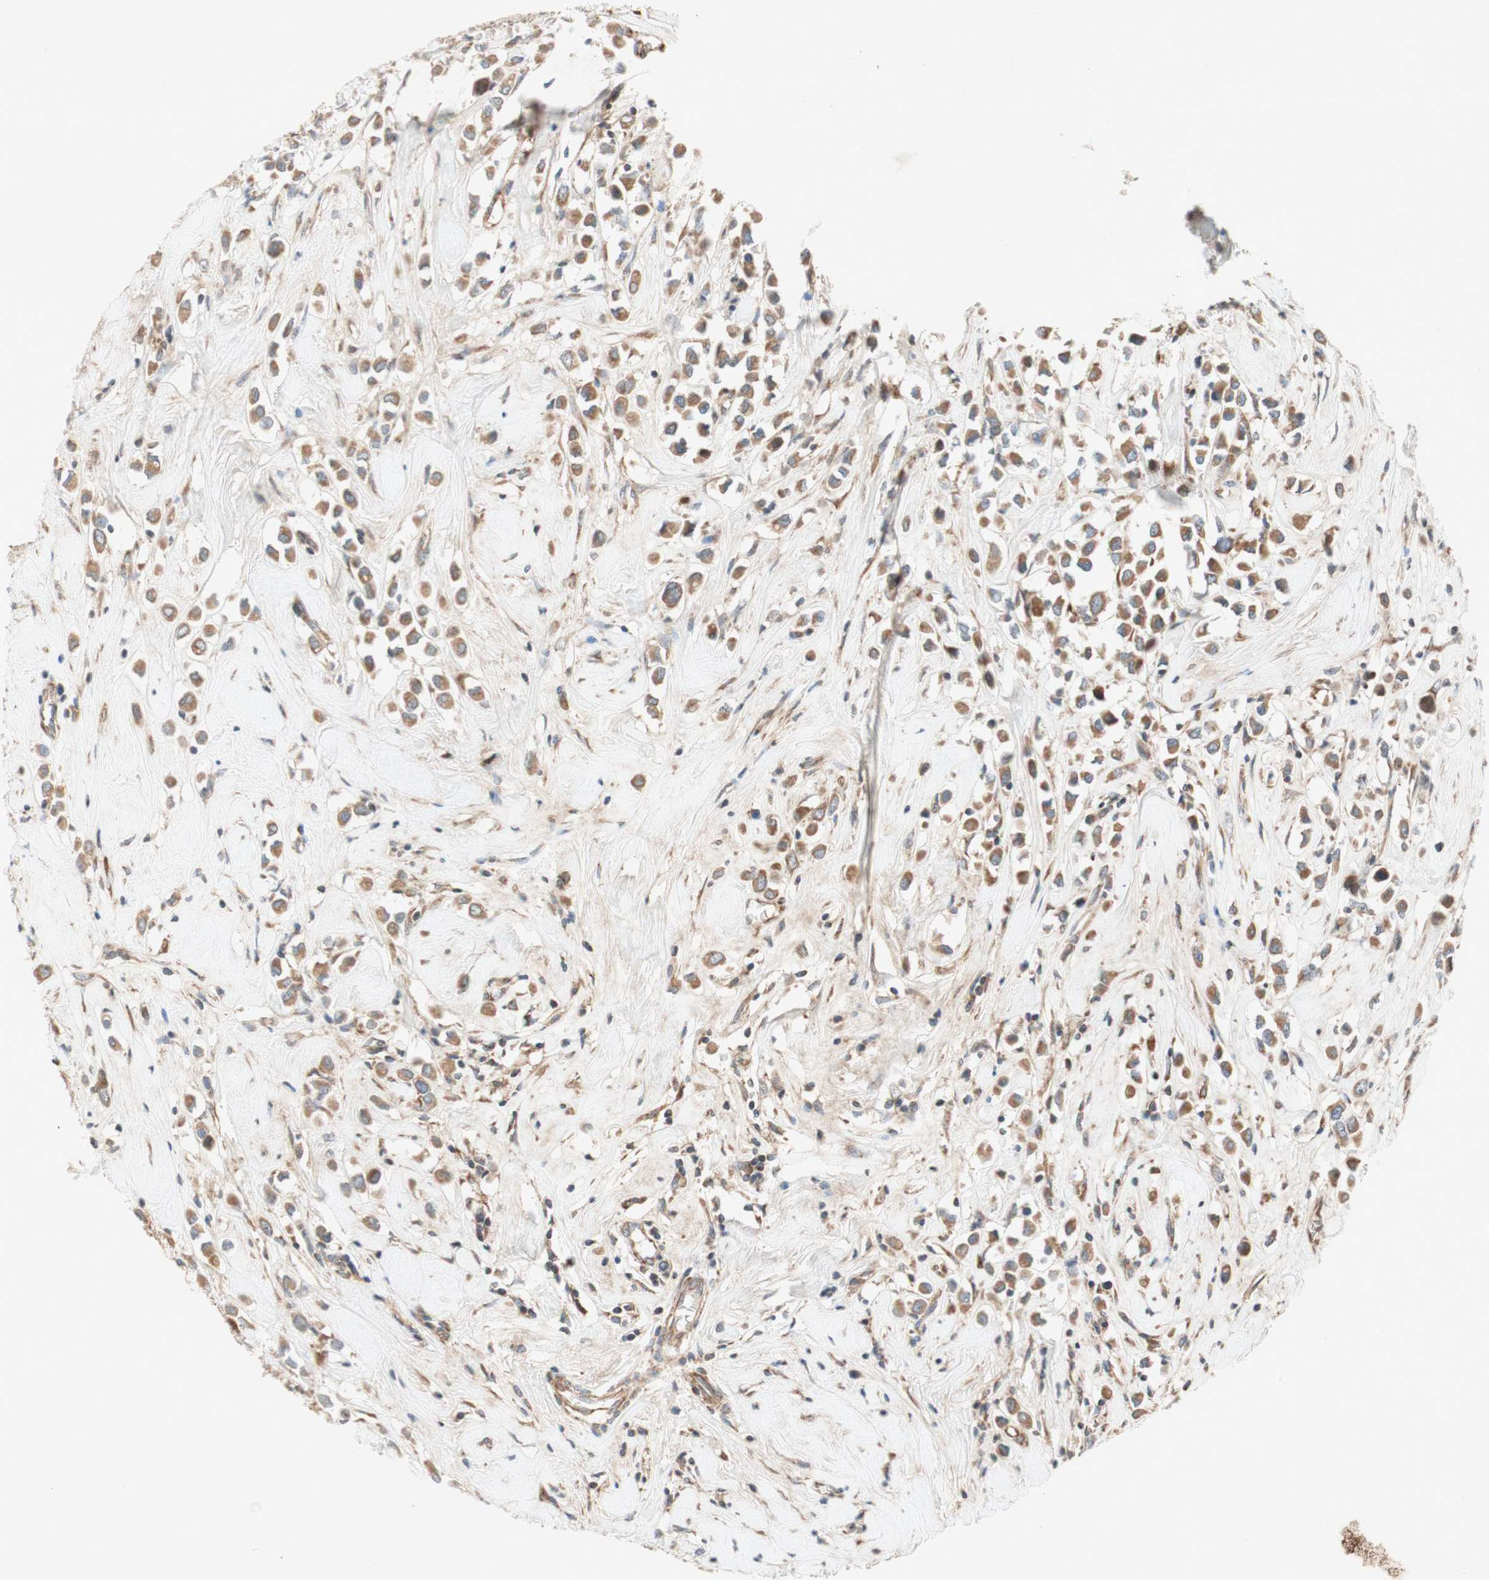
{"staining": {"intensity": "moderate", "quantity": ">75%", "location": "cytoplasmic/membranous"}, "tissue": "breast cancer", "cell_type": "Tumor cells", "image_type": "cancer", "snomed": [{"axis": "morphology", "description": "Duct carcinoma"}, {"axis": "topography", "description": "Breast"}], "caption": "Protein analysis of breast infiltrating ductal carcinoma tissue demonstrates moderate cytoplasmic/membranous positivity in about >75% of tumor cells.", "gene": "SOCS2", "patient": {"sex": "female", "age": 61}}